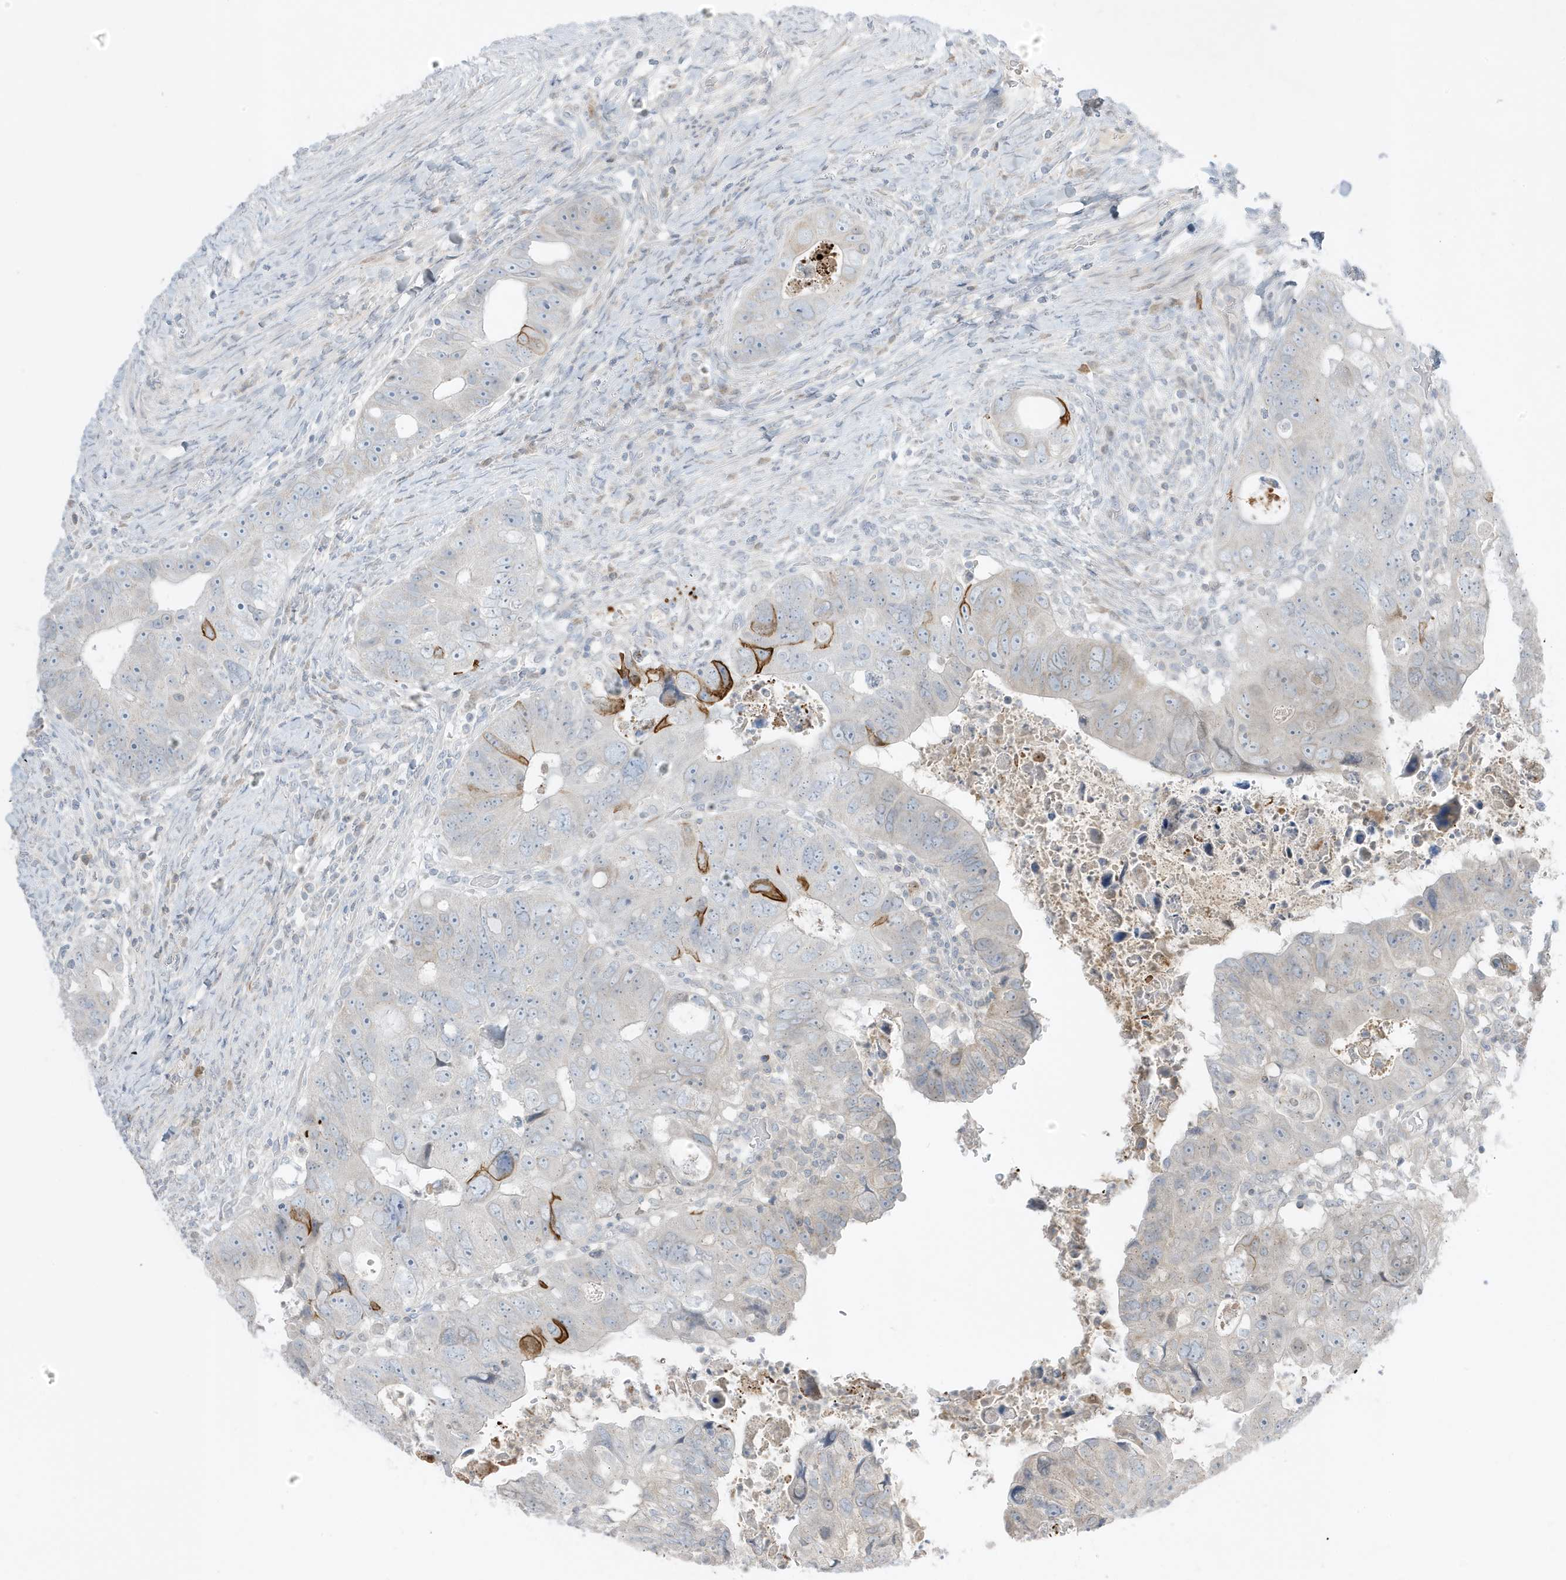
{"staining": {"intensity": "strong", "quantity": "<25%", "location": "cytoplasmic/membranous"}, "tissue": "colorectal cancer", "cell_type": "Tumor cells", "image_type": "cancer", "snomed": [{"axis": "morphology", "description": "Adenocarcinoma, NOS"}, {"axis": "topography", "description": "Rectum"}], "caption": "Protein expression analysis of human colorectal cancer (adenocarcinoma) reveals strong cytoplasmic/membranous staining in about <25% of tumor cells. (IHC, brightfield microscopy, high magnification).", "gene": "FNDC1", "patient": {"sex": "male", "age": 59}}